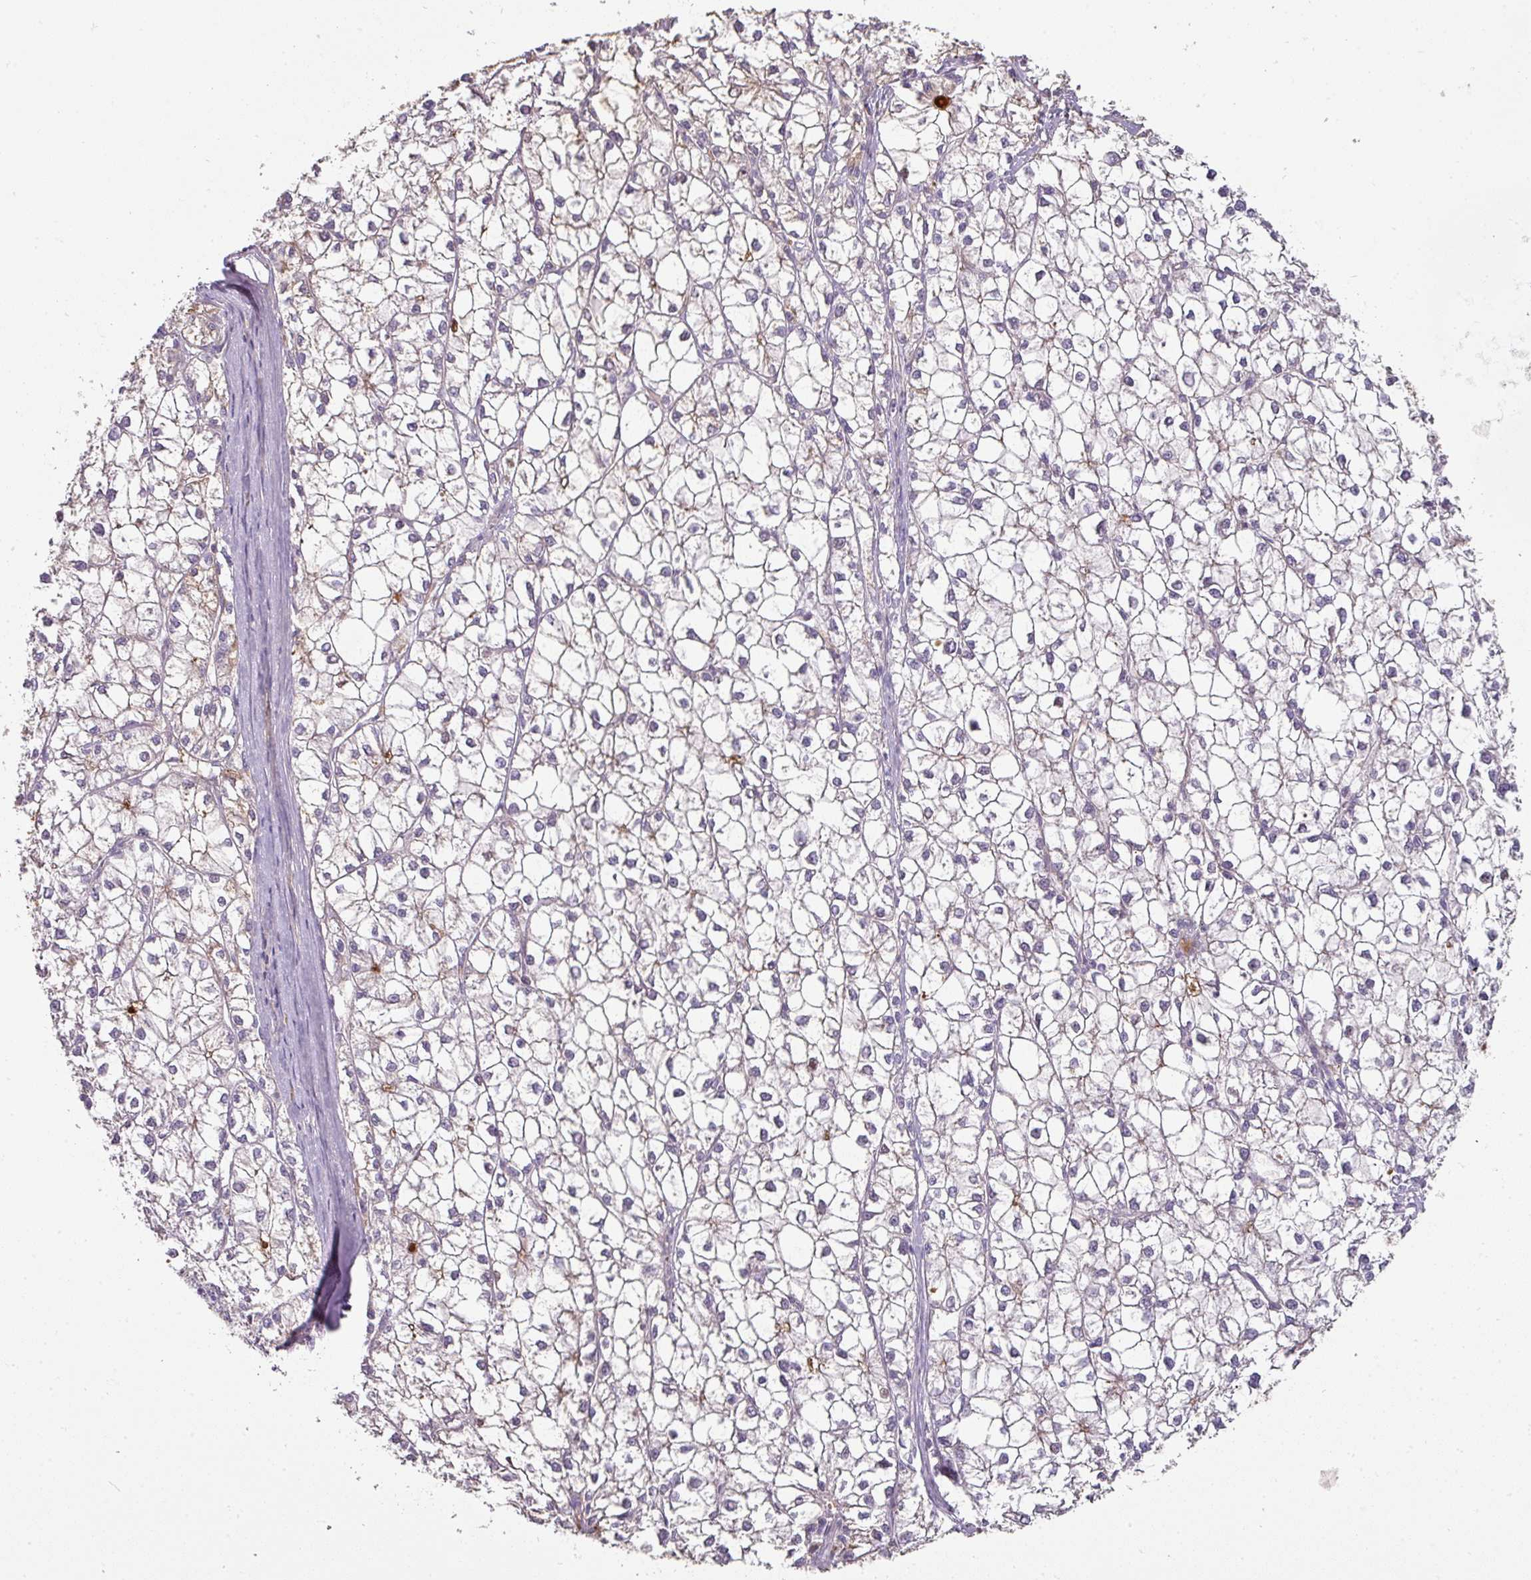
{"staining": {"intensity": "negative", "quantity": "none", "location": "none"}, "tissue": "liver cancer", "cell_type": "Tumor cells", "image_type": "cancer", "snomed": [{"axis": "morphology", "description": "Carcinoma, Hepatocellular, NOS"}, {"axis": "topography", "description": "Liver"}], "caption": "DAB (3,3'-diaminobenzidine) immunohistochemical staining of liver cancer exhibits no significant positivity in tumor cells.", "gene": "CCZ1", "patient": {"sex": "female", "age": 43}}